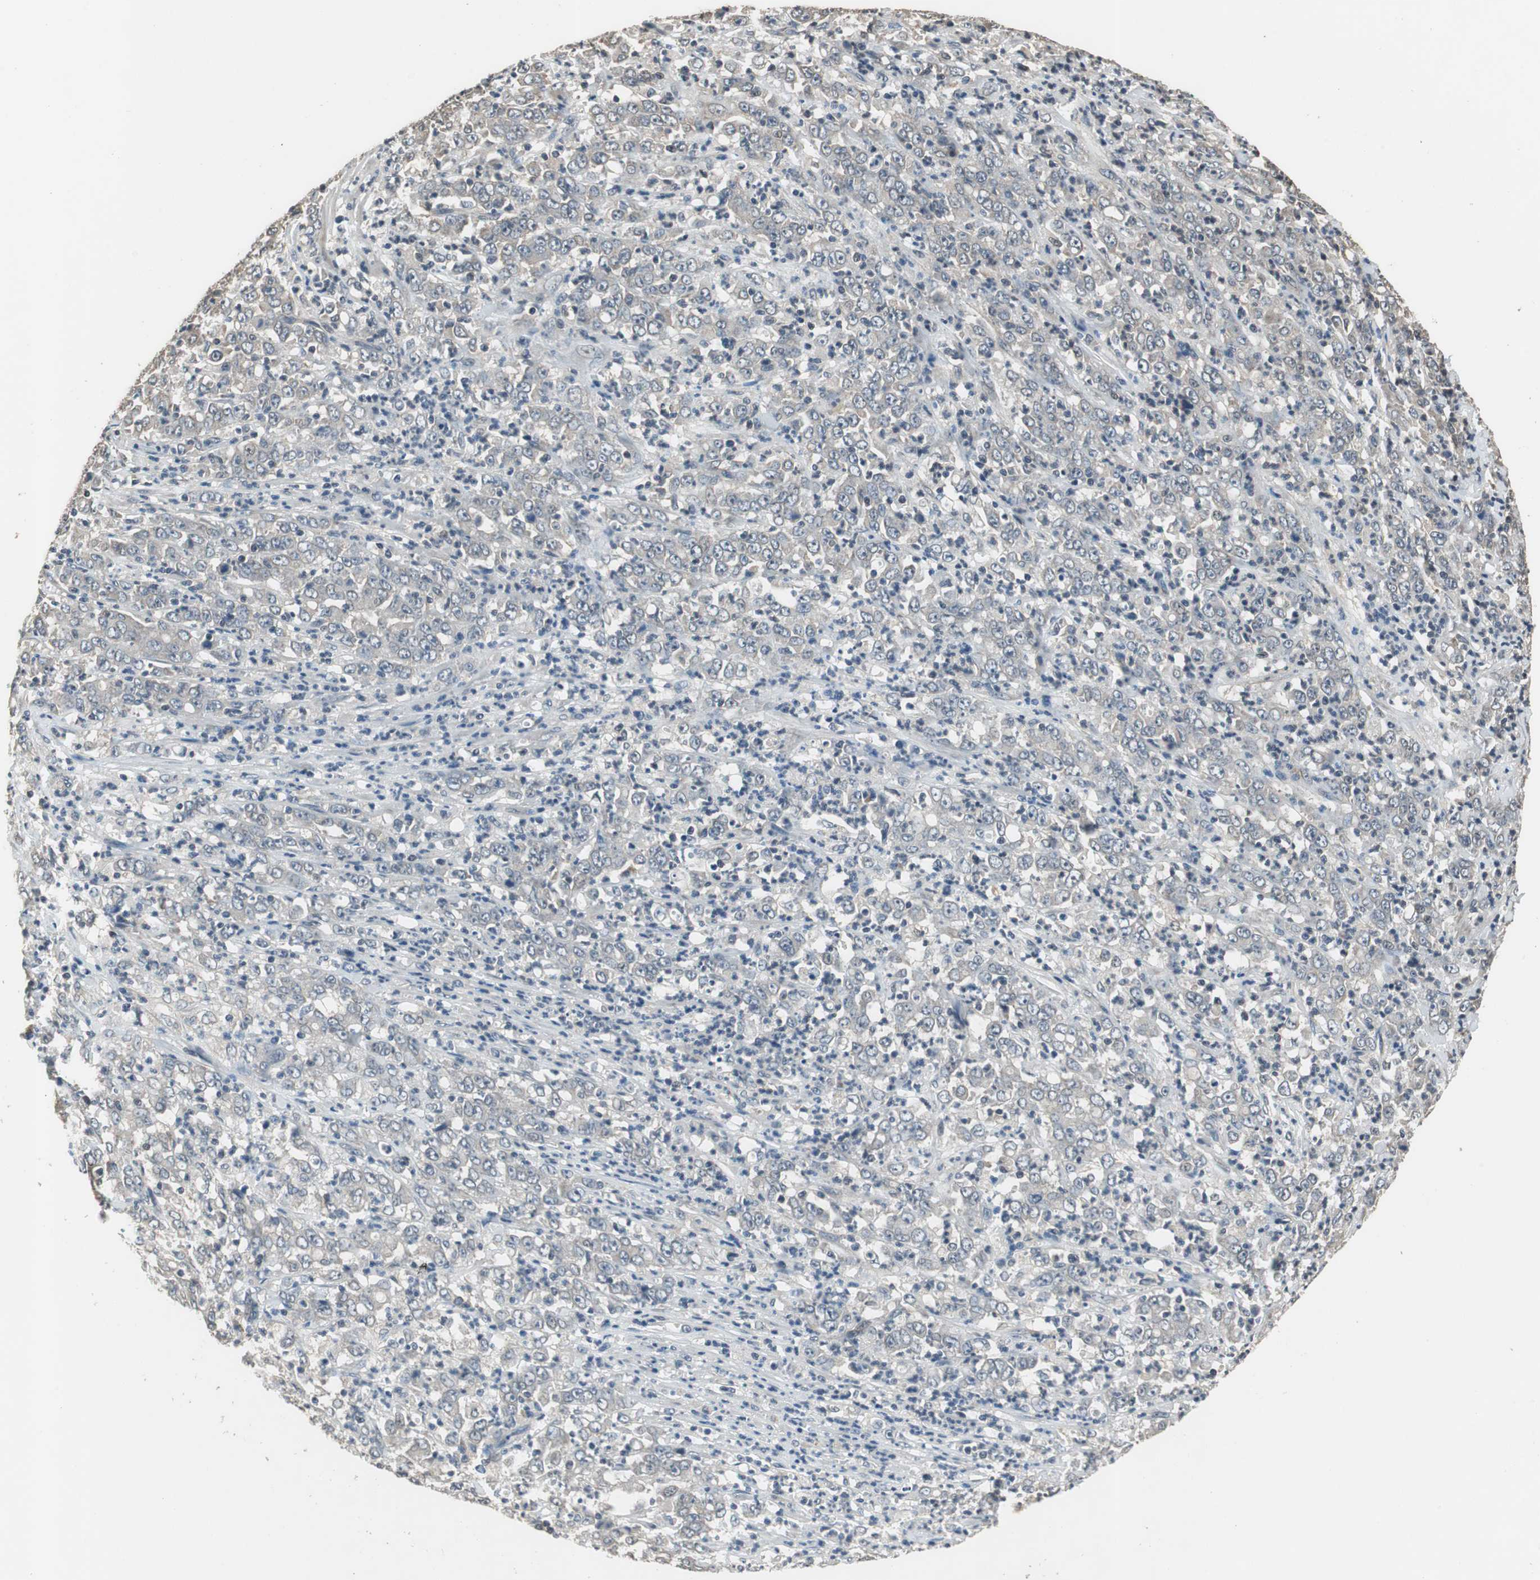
{"staining": {"intensity": "weak", "quantity": "<25%", "location": "cytoplasmic/membranous"}, "tissue": "stomach cancer", "cell_type": "Tumor cells", "image_type": "cancer", "snomed": [{"axis": "morphology", "description": "Adenocarcinoma, NOS"}, {"axis": "topography", "description": "Stomach, lower"}], "caption": "Immunohistochemistry (IHC) micrograph of stomach cancer stained for a protein (brown), which exhibits no expression in tumor cells.", "gene": "PI4KB", "patient": {"sex": "female", "age": 71}}